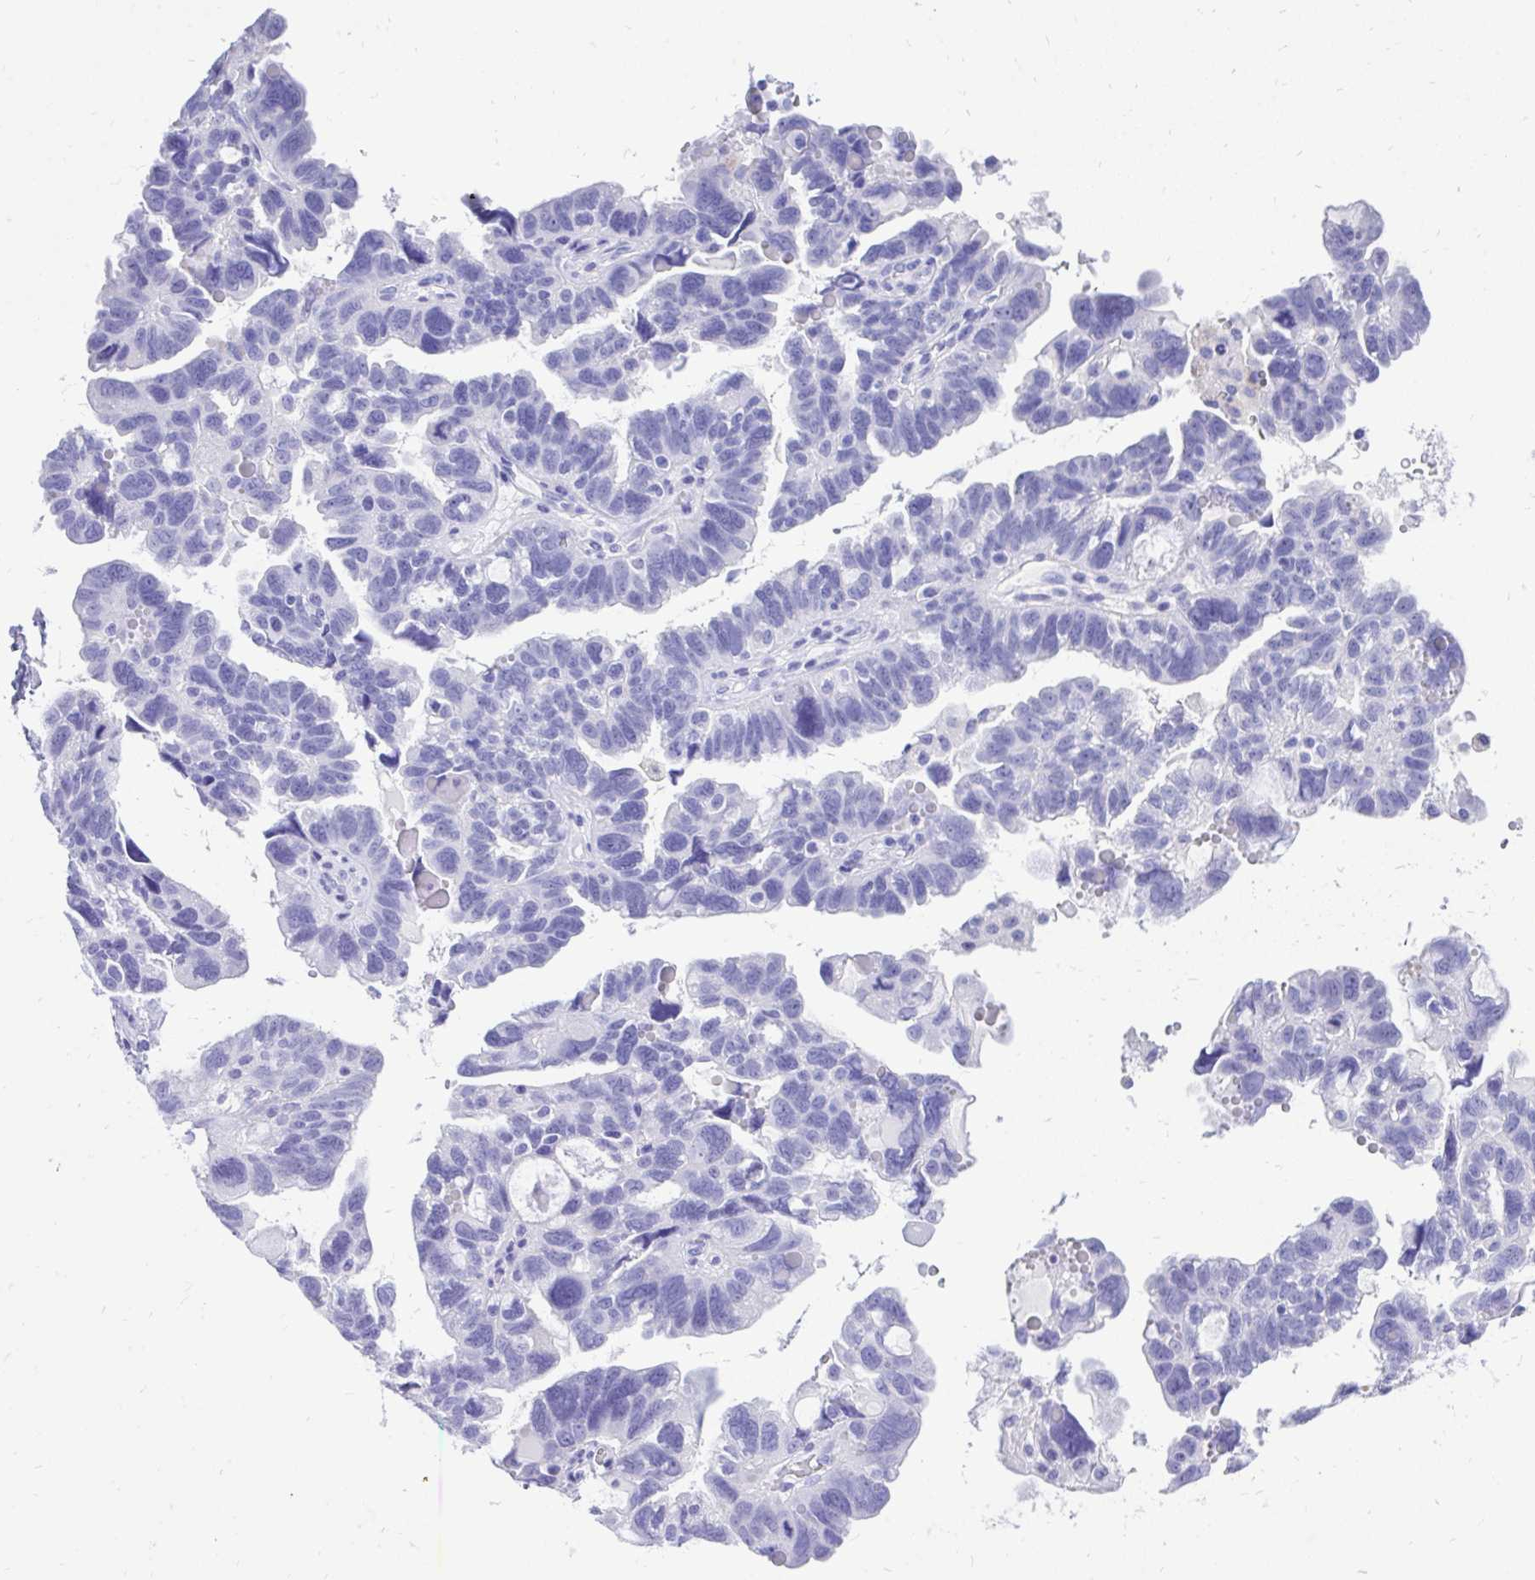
{"staining": {"intensity": "negative", "quantity": "none", "location": "none"}, "tissue": "ovarian cancer", "cell_type": "Tumor cells", "image_type": "cancer", "snomed": [{"axis": "morphology", "description": "Cystadenocarcinoma, serous, NOS"}, {"axis": "topography", "description": "Ovary"}], "caption": "Immunohistochemistry (IHC) of ovarian cancer (serous cystadenocarcinoma) demonstrates no staining in tumor cells.", "gene": "MON1A", "patient": {"sex": "female", "age": 60}}